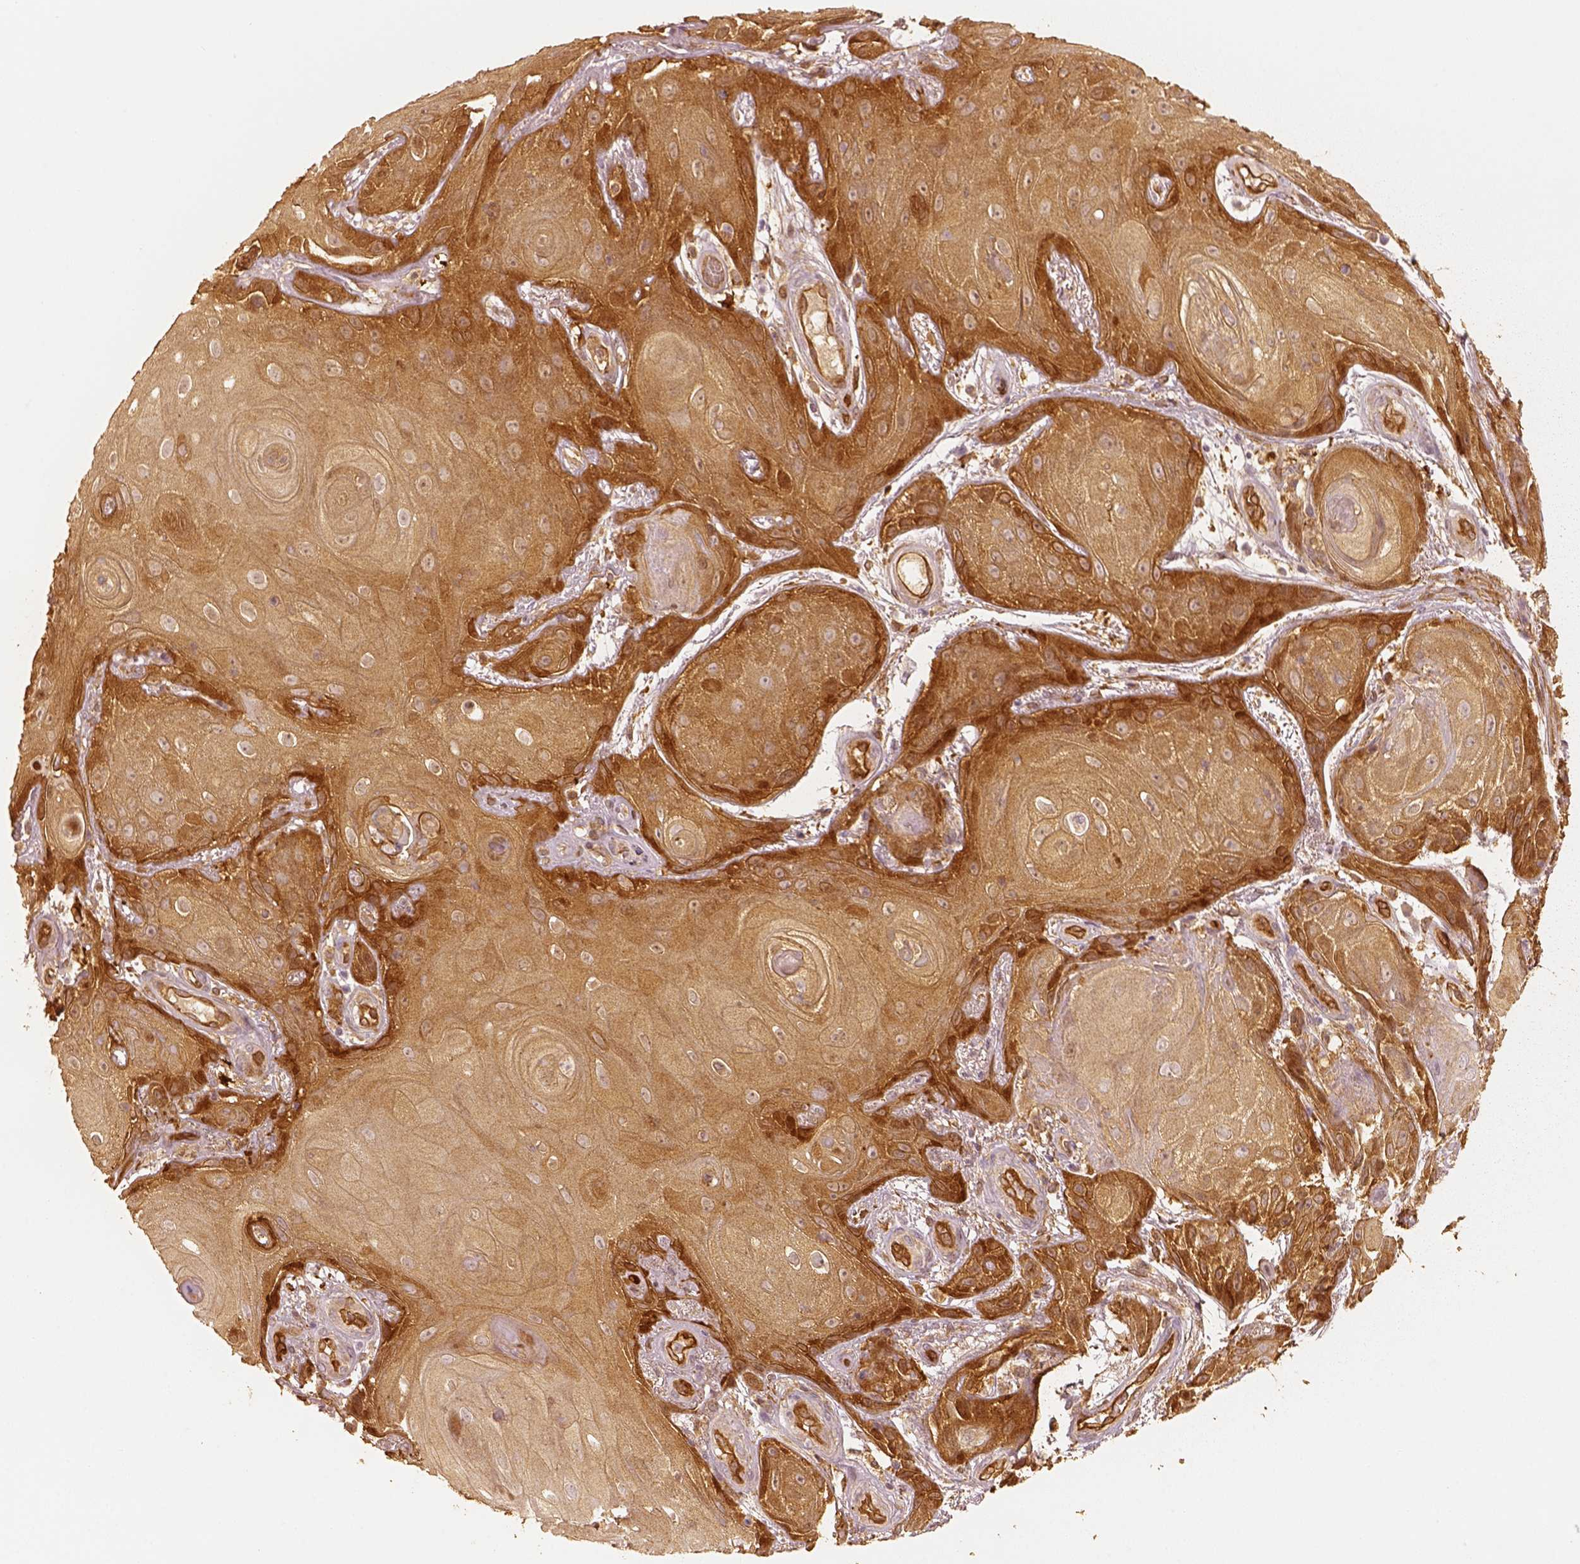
{"staining": {"intensity": "moderate", "quantity": ">75%", "location": "cytoplasmic/membranous"}, "tissue": "skin cancer", "cell_type": "Tumor cells", "image_type": "cancer", "snomed": [{"axis": "morphology", "description": "Squamous cell carcinoma, NOS"}, {"axis": "topography", "description": "Skin"}], "caption": "This photomicrograph exhibits immunohistochemistry staining of human skin squamous cell carcinoma, with medium moderate cytoplasmic/membranous staining in approximately >75% of tumor cells.", "gene": "FSCN1", "patient": {"sex": "male", "age": 62}}